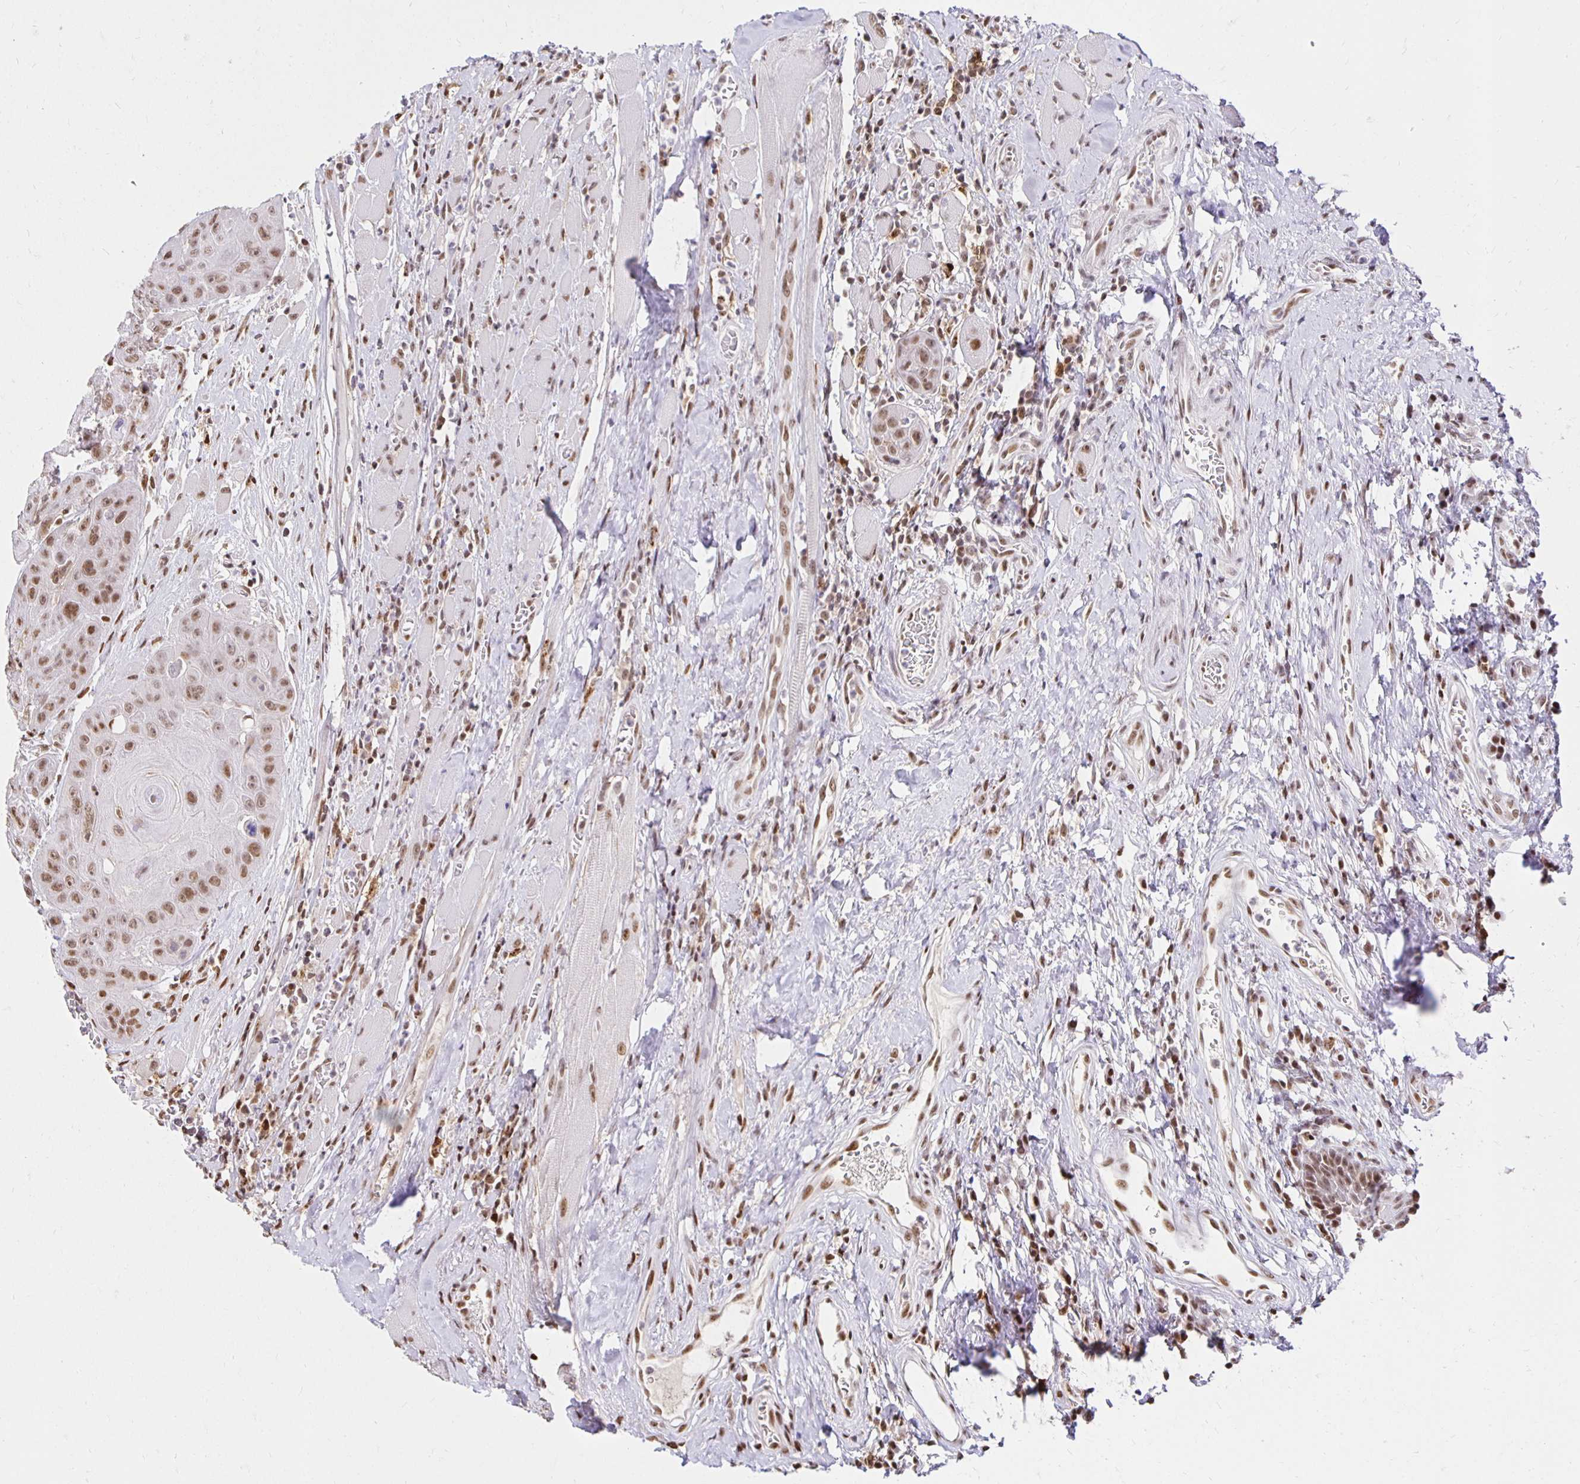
{"staining": {"intensity": "moderate", "quantity": ">75%", "location": "nuclear"}, "tissue": "head and neck cancer", "cell_type": "Tumor cells", "image_type": "cancer", "snomed": [{"axis": "morphology", "description": "Squamous cell carcinoma, NOS"}, {"axis": "topography", "description": "Head-Neck"}], "caption": "This is an image of IHC staining of head and neck cancer (squamous cell carcinoma), which shows moderate staining in the nuclear of tumor cells.", "gene": "ZNF579", "patient": {"sex": "female", "age": 59}}